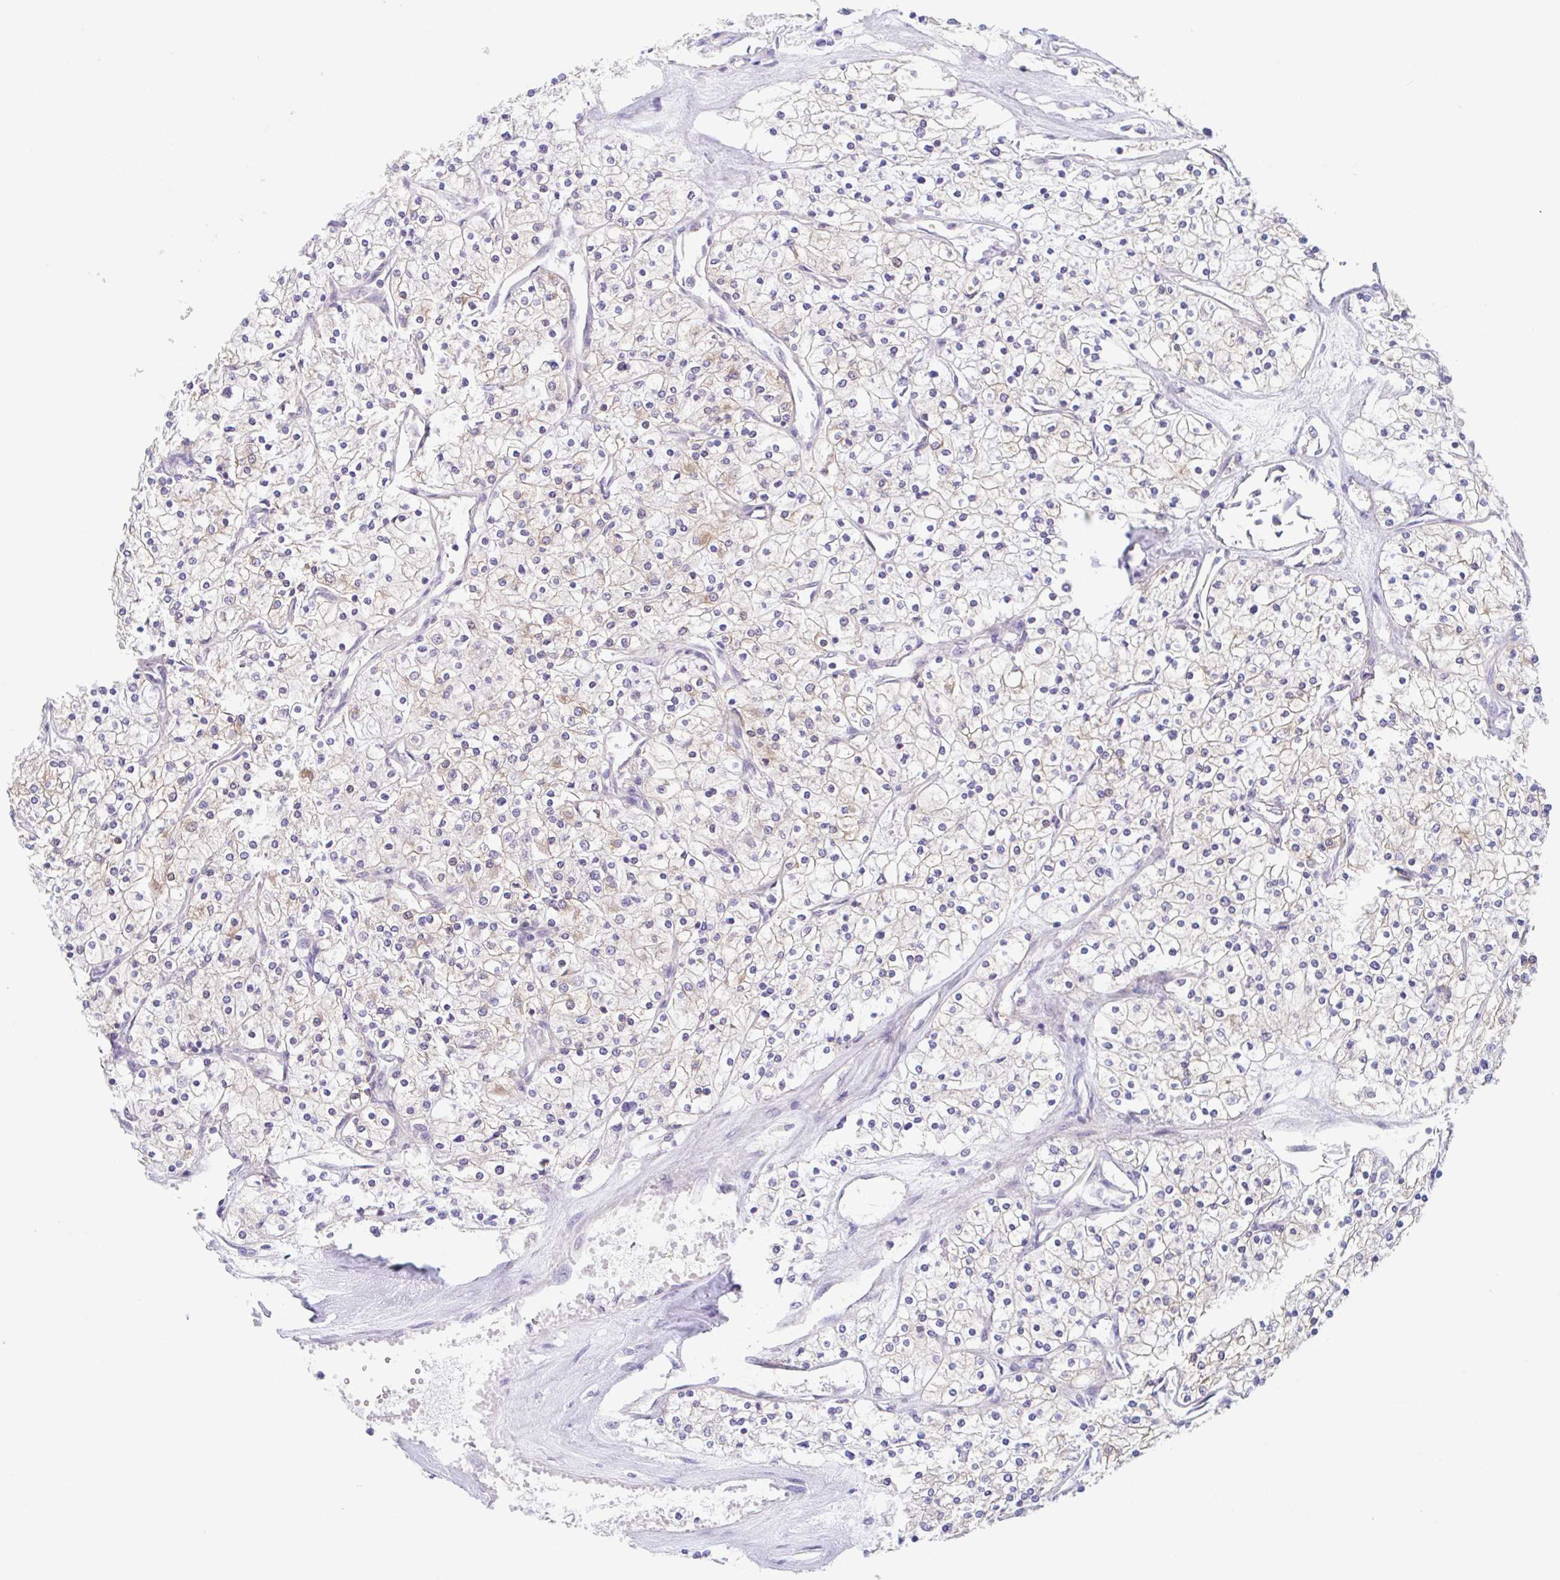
{"staining": {"intensity": "negative", "quantity": "none", "location": "none"}, "tissue": "renal cancer", "cell_type": "Tumor cells", "image_type": "cancer", "snomed": [{"axis": "morphology", "description": "Adenocarcinoma, NOS"}, {"axis": "topography", "description": "Kidney"}], "caption": "DAB (3,3'-diaminobenzidine) immunohistochemical staining of renal adenocarcinoma exhibits no significant expression in tumor cells.", "gene": "TMEM86A", "patient": {"sex": "male", "age": 80}}